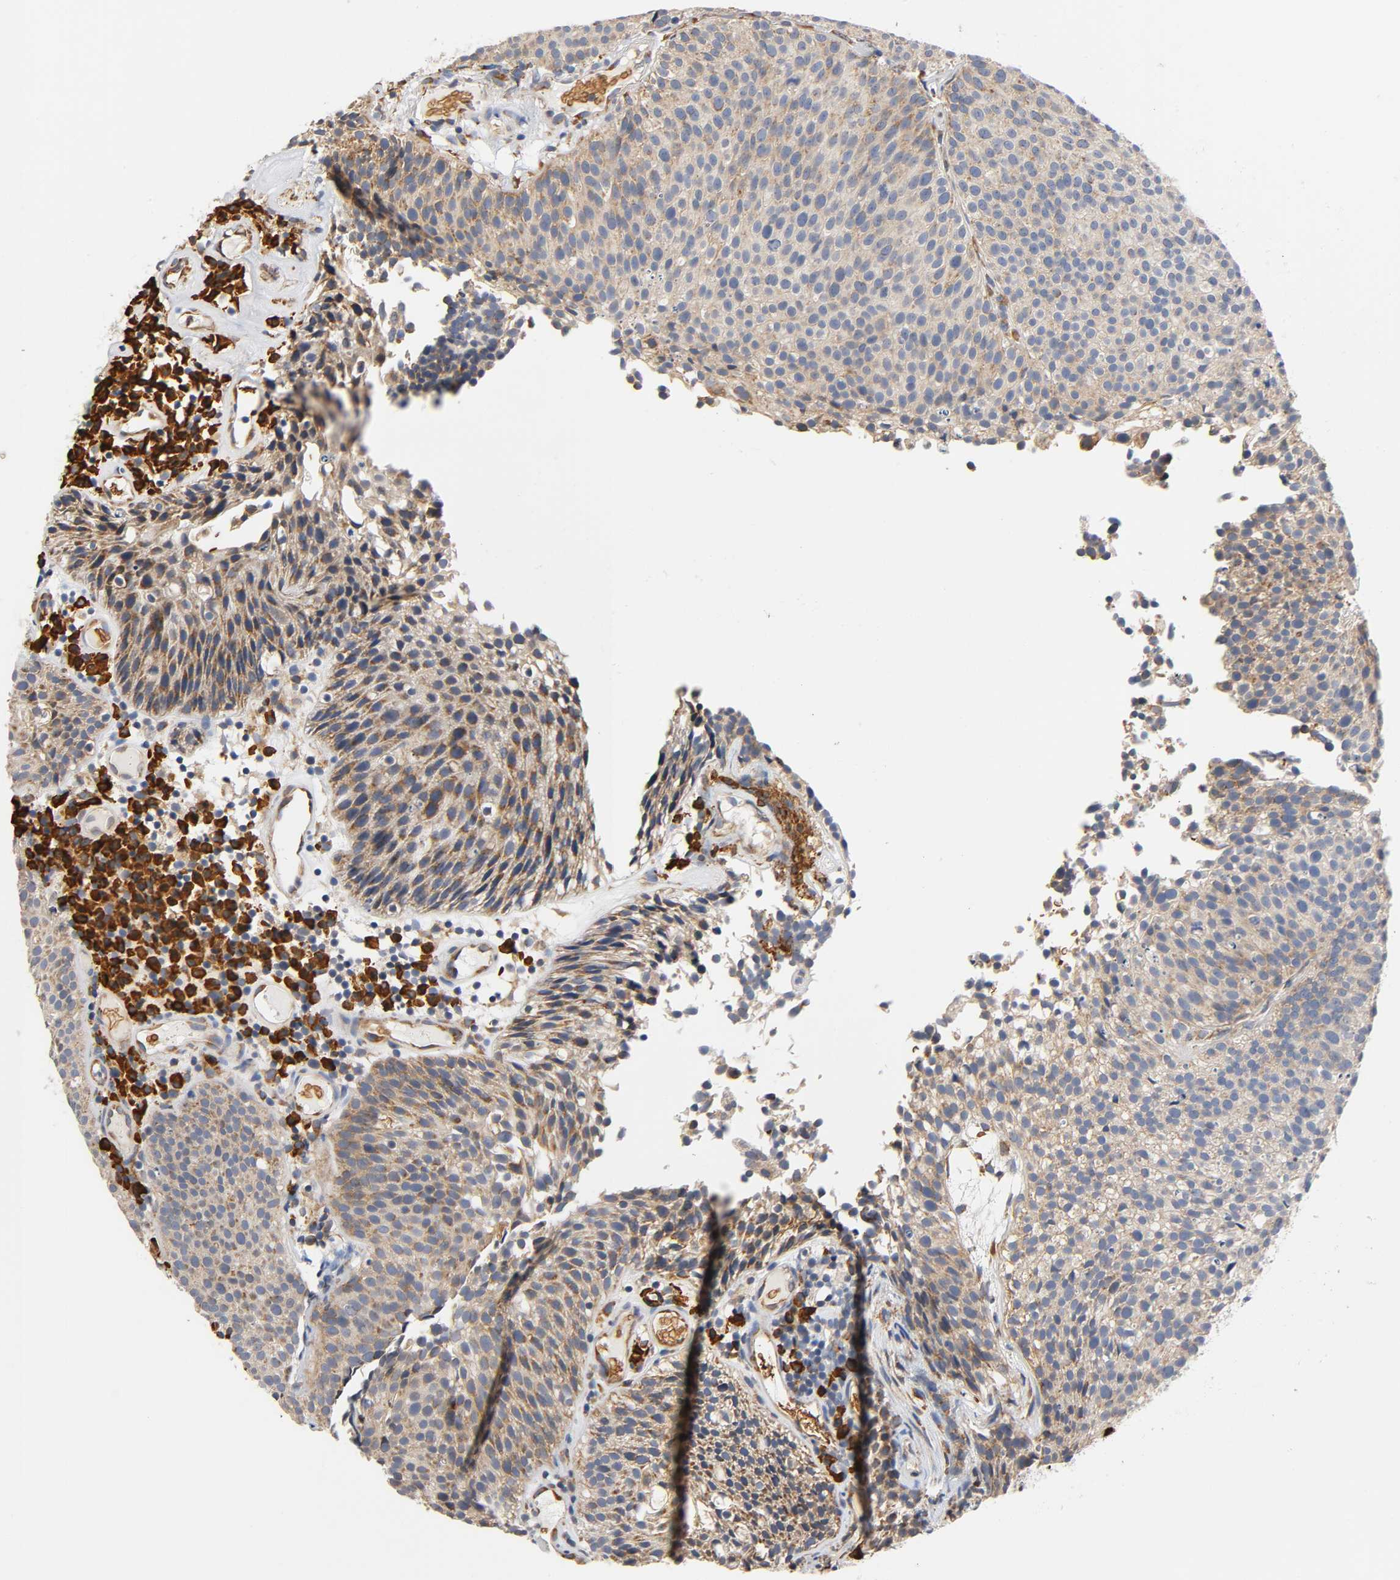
{"staining": {"intensity": "moderate", "quantity": ">75%", "location": "cytoplasmic/membranous"}, "tissue": "urothelial cancer", "cell_type": "Tumor cells", "image_type": "cancer", "snomed": [{"axis": "morphology", "description": "Urothelial carcinoma, Low grade"}, {"axis": "topography", "description": "Urinary bladder"}], "caption": "Immunohistochemistry (IHC) image of human urothelial cancer stained for a protein (brown), which demonstrates medium levels of moderate cytoplasmic/membranous expression in approximately >75% of tumor cells.", "gene": "UCKL1", "patient": {"sex": "male", "age": 85}}